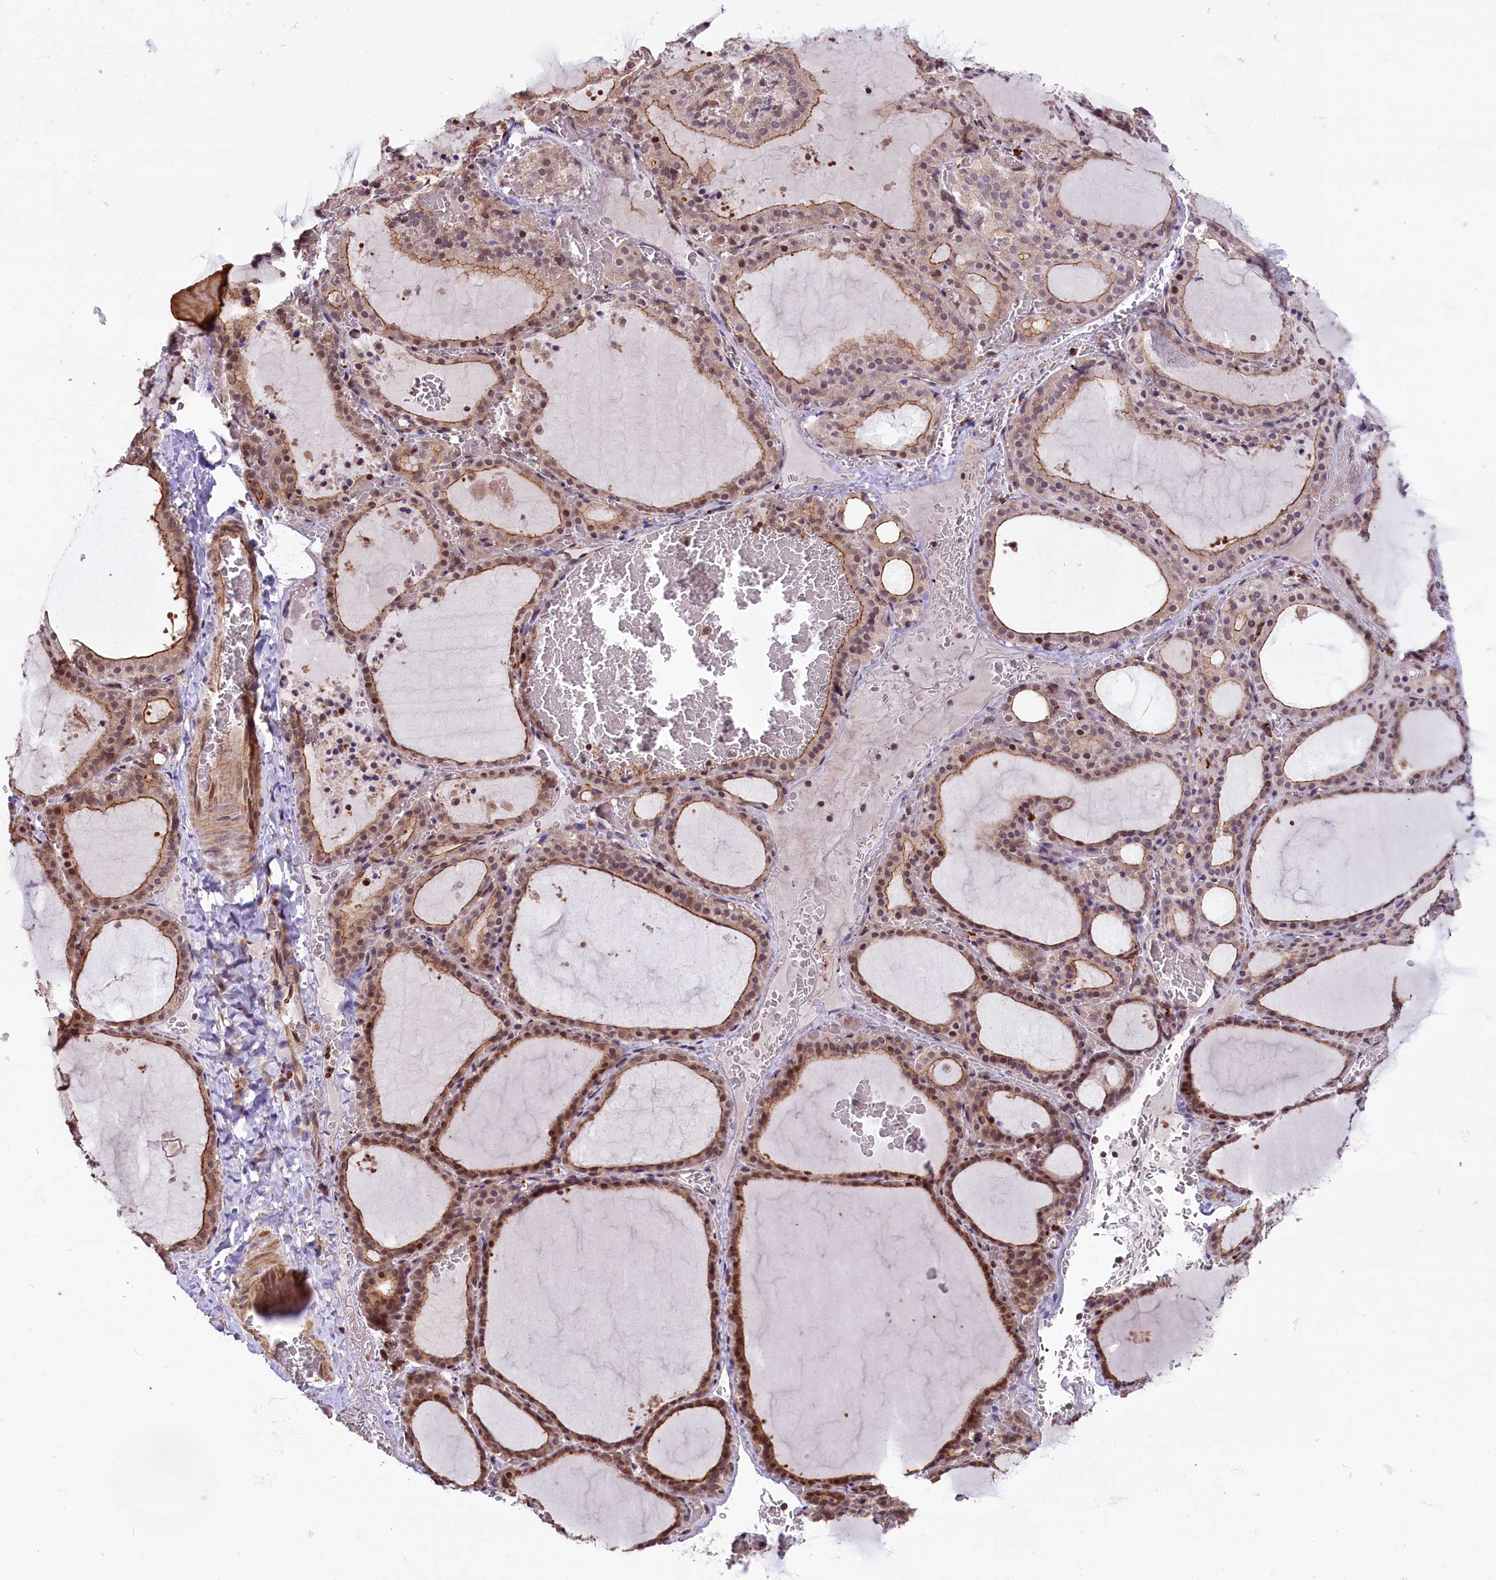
{"staining": {"intensity": "moderate", "quantity": ">75%", "location": "cytoplasmic/membranous,nuclear"}, "tissue": "thyroid gland", "cell_type": "Glandular cells", "image_type": "normal", "snomed": [{"axis": "morphology", "description": "Normal tissue, NOS"}, {"axis": "topography", "description": "Thyroid gland"}], "caption": "High-power microscopy captured an immunohistochemistry micrograph of benign thyroid gland, revealing moderate cytoplasmic/membranous,nuclear expression in approximately >75% of glandular cells. The protein is stained brown, and the nuclei are stained in blue (DAB IHC with brightfield microscopy, high magnification).", "gene": "RIC8A", "patient": {"sex": "female", "age": 39}}